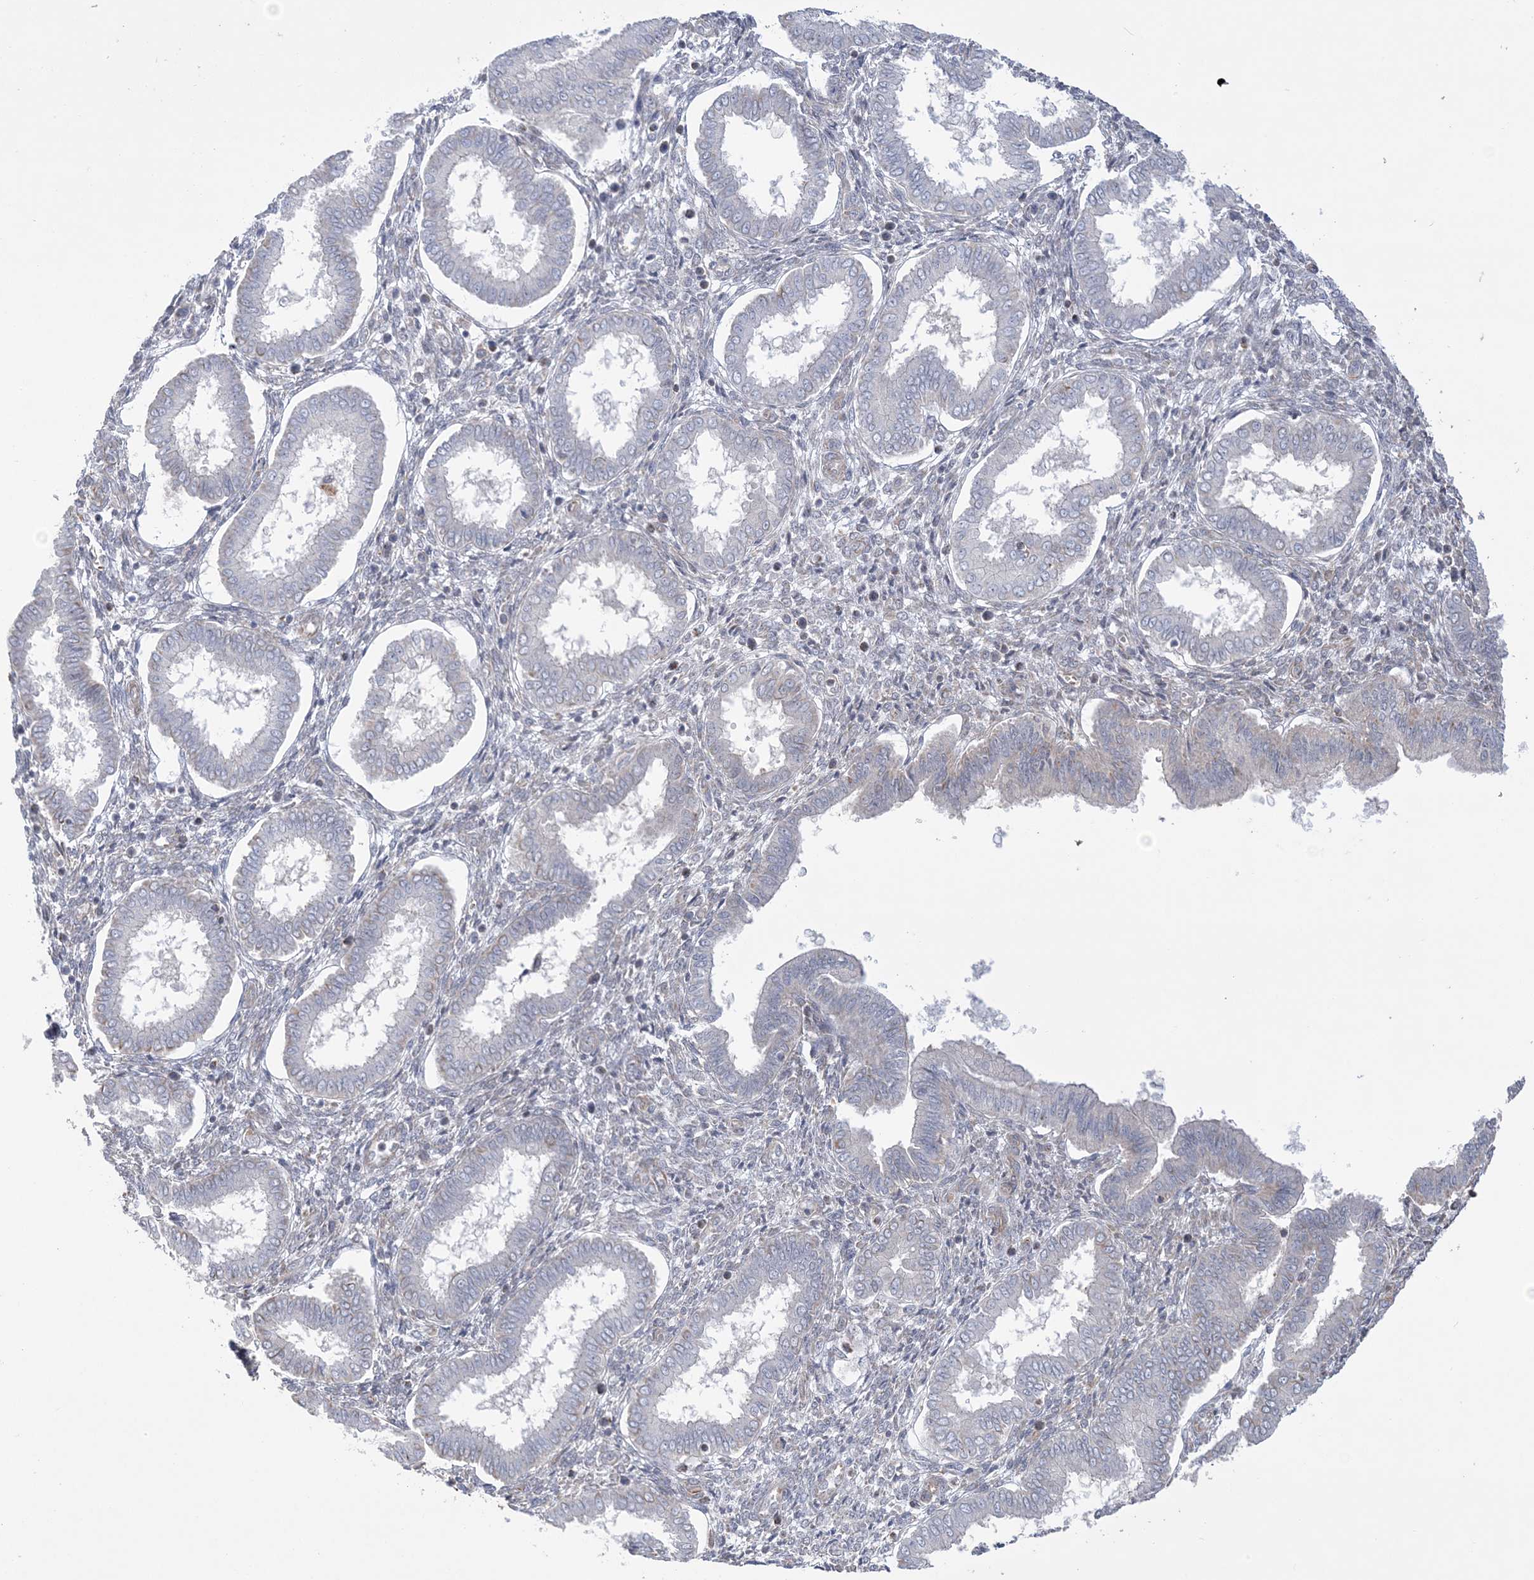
{"staining": {"intensity": "negative", "quantity": "none", "location": "none"}, "tissue": "endometrium", "cell_type": "Cells in endometrial stroma", "image_type": "normal", "snomed": [{"axis": "morphology", "description": "Normal tissue, NOS"}, {"axis": "topography", "description": "Endometrium"}], "caption": "A photomicrograph of endometrium stained for a protein demonstrates no brown staining in cells in endometrial stroma. (DAB (3,3'-diaminobenzidine) IHC, high magnification).", "gene": "ZNF821", "patient": {"sex": "female", "age": 24}}